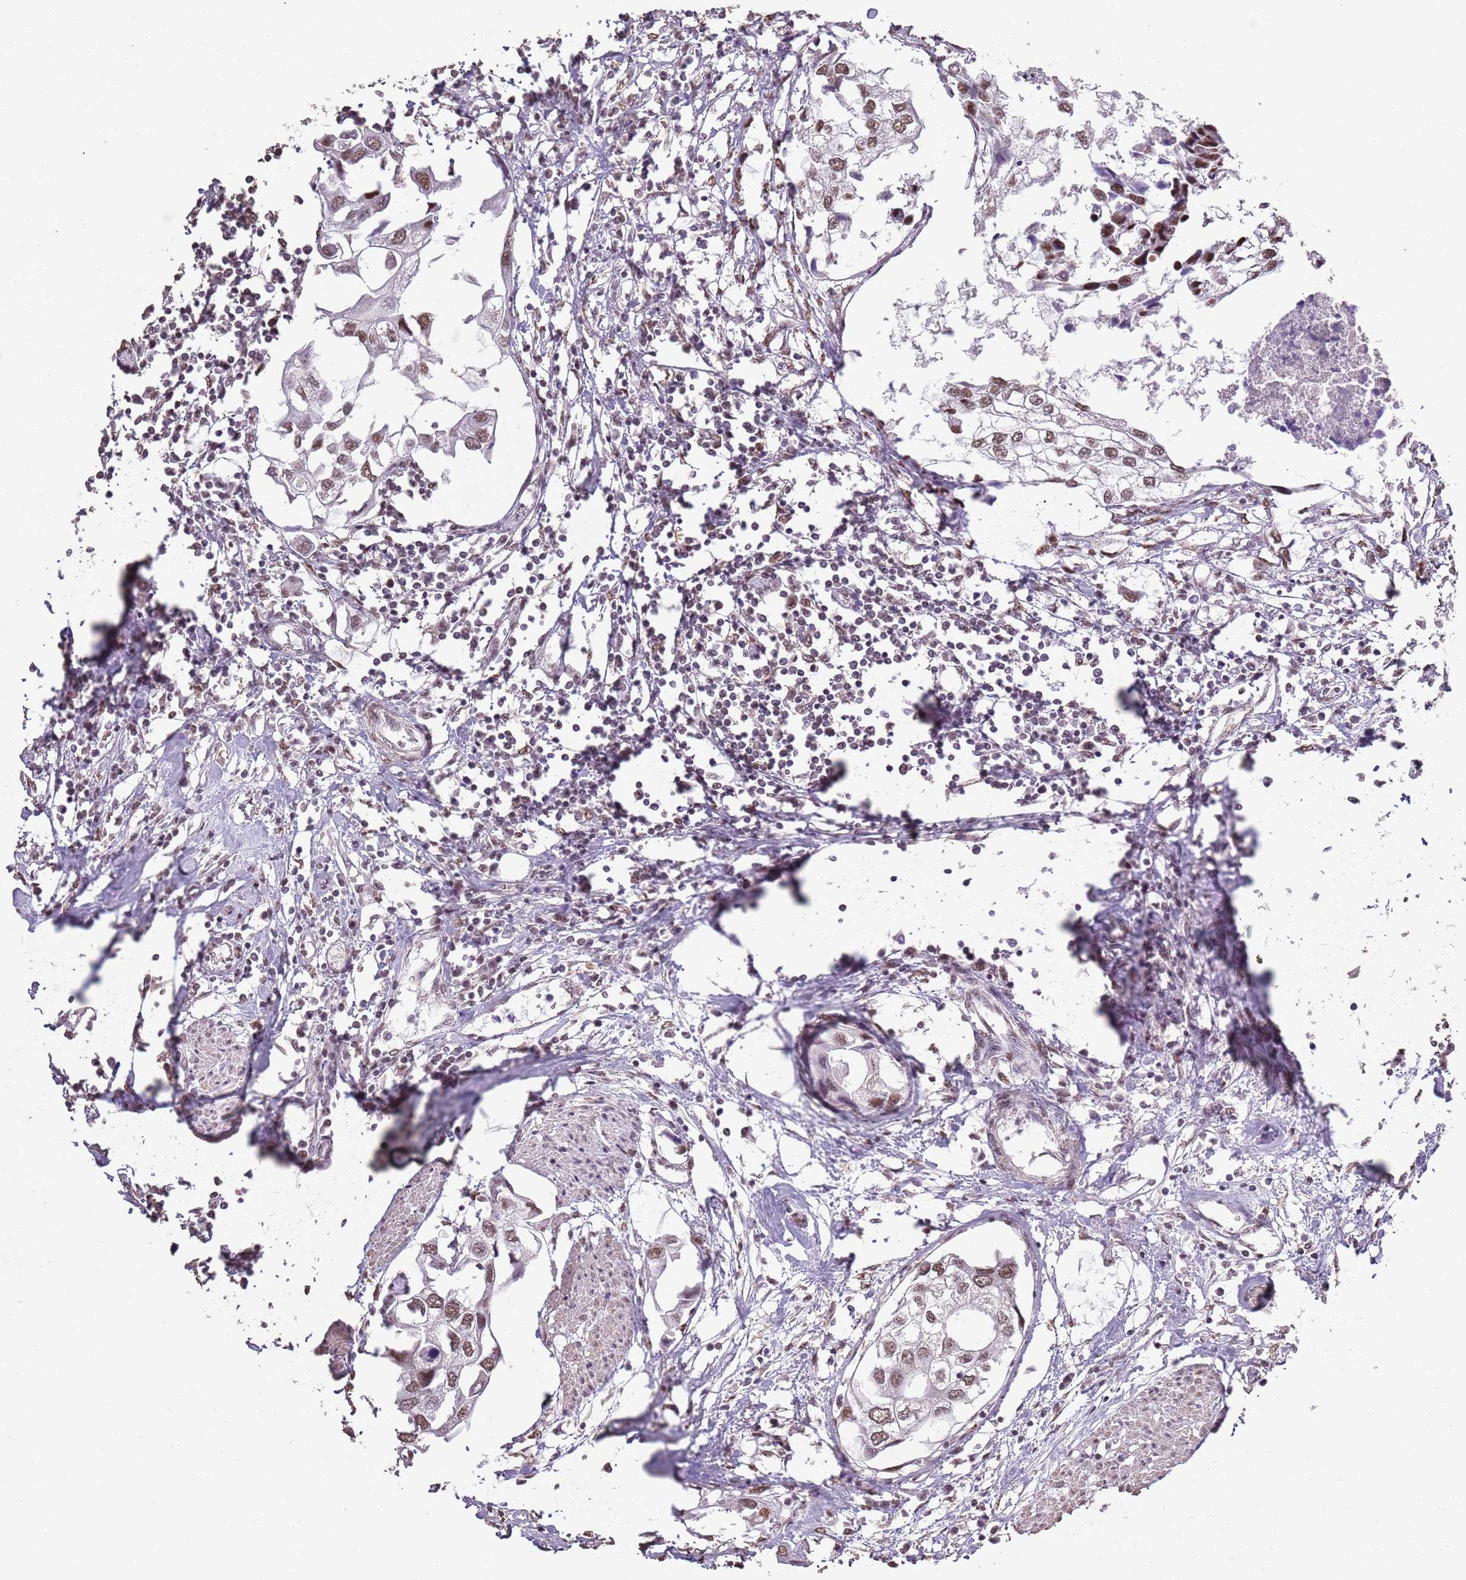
{"staining": {"intensity": "moderate", "quantity": ">75%", "location": "nuclear"}, "tissue": "urothelial cancer", "cell_type": "Tumor cells", "image_type": "cancer", "snomed": [{"axis": "morphology", "description": "Urothelial carcinoma, High grade"}, {"axis": "topography", "description": "Urinary bladder"}], "caption": "Immunohistochemistry (IHC) of human urothelial carcinoma (high-grade) displays medium levels of moderate nuclear staining in about >75% of tumor cells.", "gene": "ARL14EP", "patient": {"sex": "male", "age": 64}}